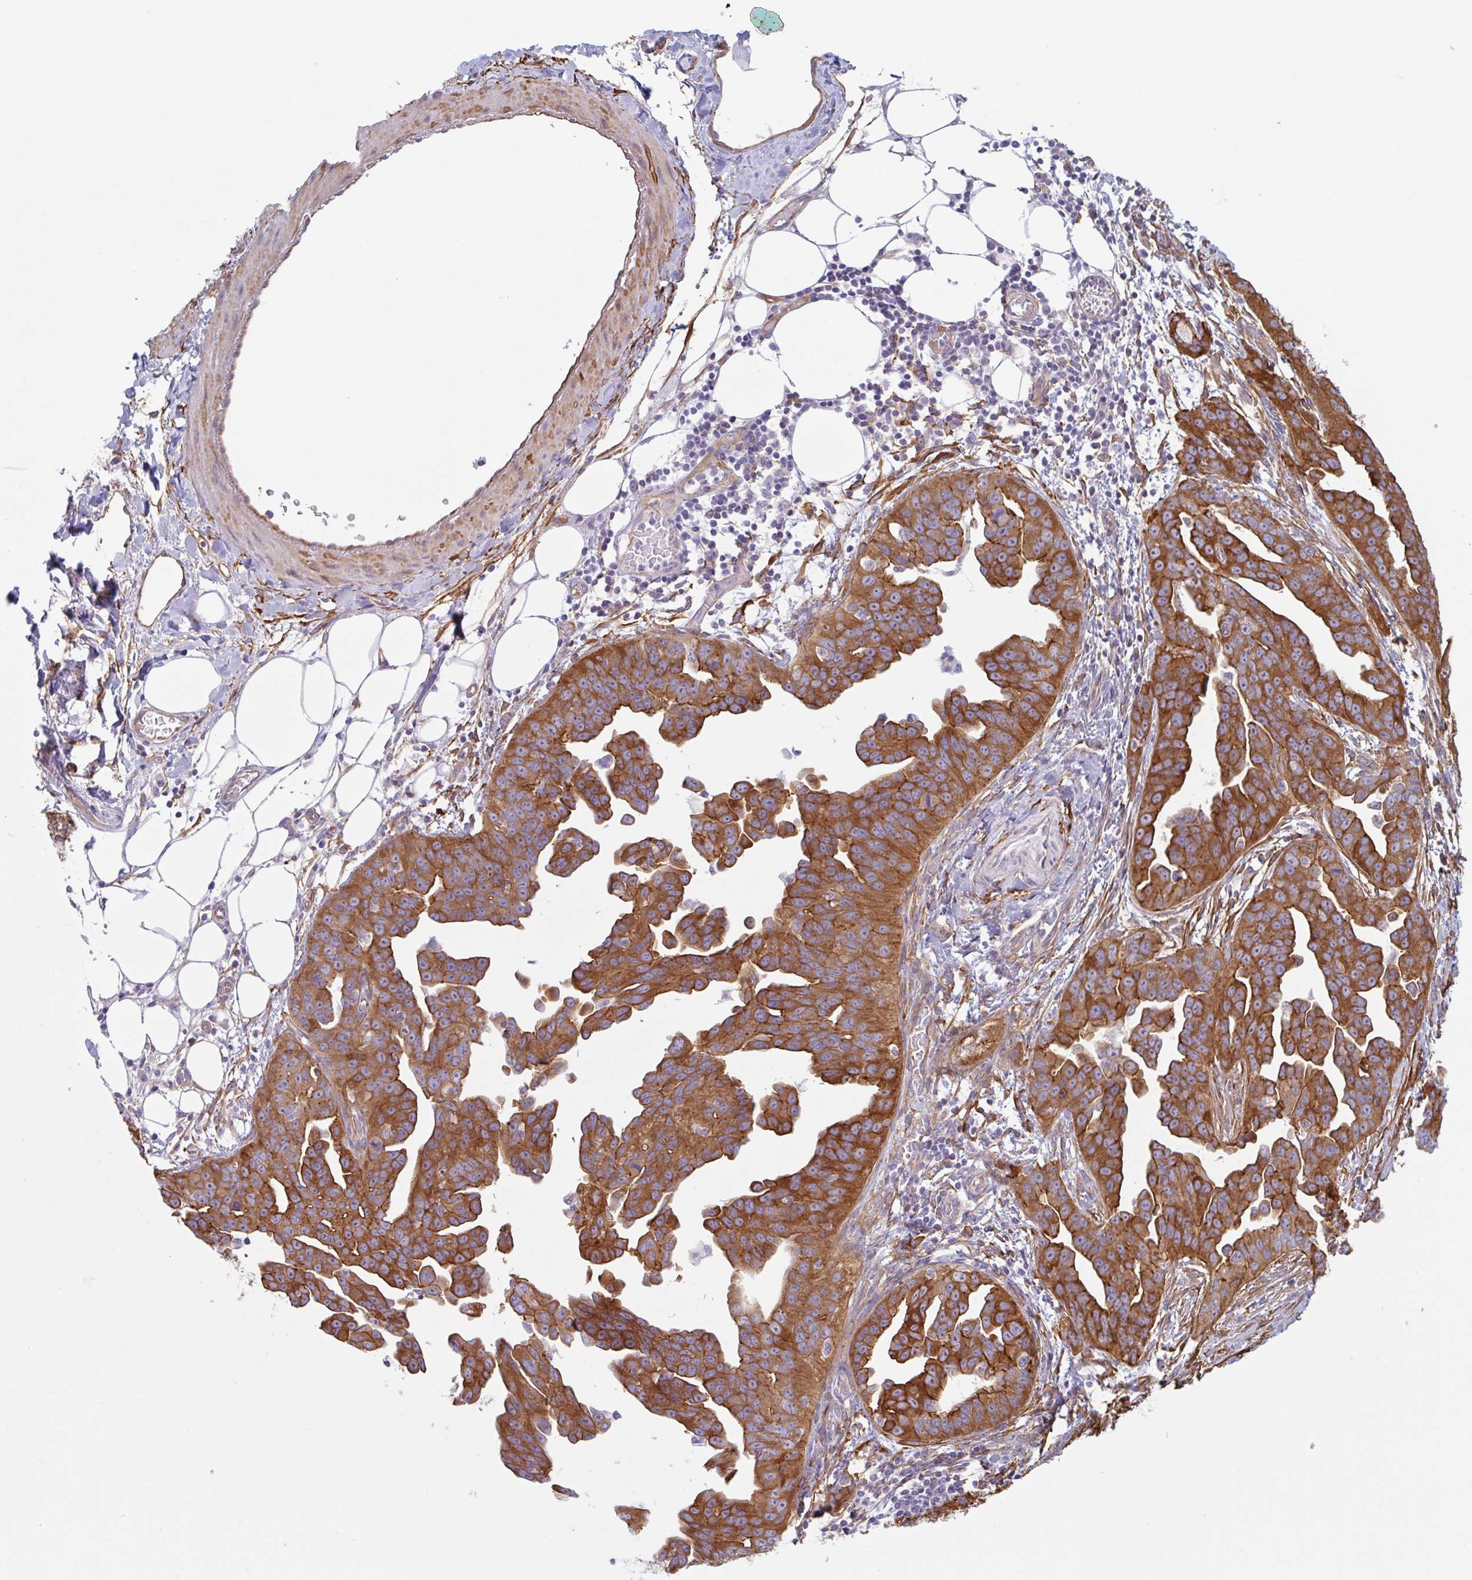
{"staining": {"intensity": "strong", "quantity": ">75%", "location": "cytoplasmic/membranous"}, "tissue": "ovarian cancer", "cell_type": "Tumor cells", "image_type": "cancer", "snomed": [{"axis": "morphology", "description": "Cystadenocarcinoma, serous, NOS"}, {"axis": "topography", "description": "Ovary"}], "caption": "About >75% of tumor cells in ovarian cancer (serous cystadenocarcinoma) display strong cytoplasmic/membranous protein expression as visualized by brown immunohistochemical staining.", "gene": "MYH10", "patient": {"sex": "female", "age": 75}}